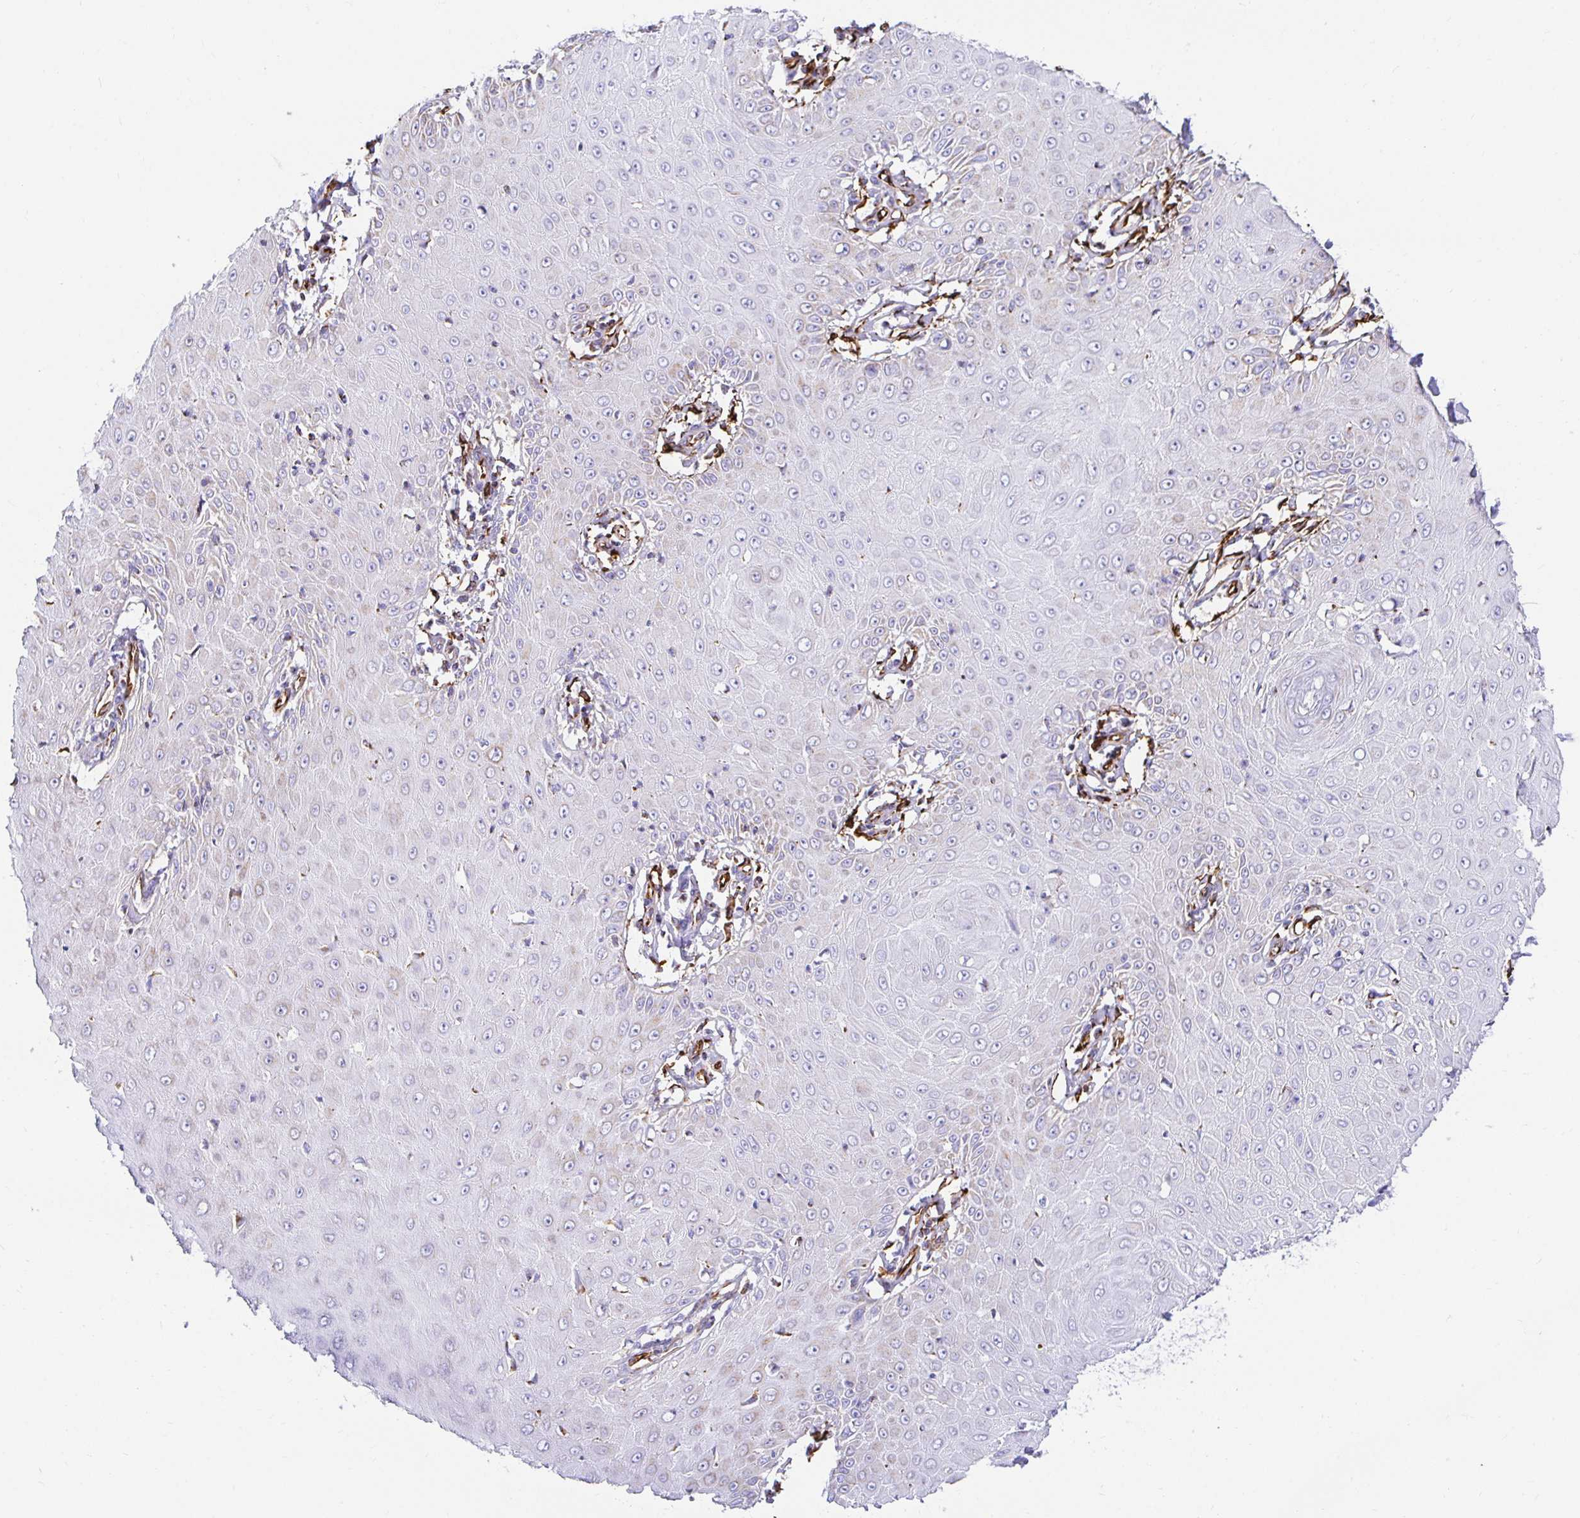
{"staining": {"intensity": "negative", "quantity": "none", "location": "none"}, "tissue": "skin cancer", "cell_type": "Tumor cells", "image_type": "cancer", "snomed": [{"axis": "morphology", "description": "Squamous cell carcinoma, NOS"}, {"axis": "topography", "description": "Skin"}], "caption": "Immunohistochemical staining of skin cancer (squamous cell carcinoma) displays no significant expression in tumor cells.", "gene": "PLAAT2", "patient": {"sex": "male", "age": 70}}